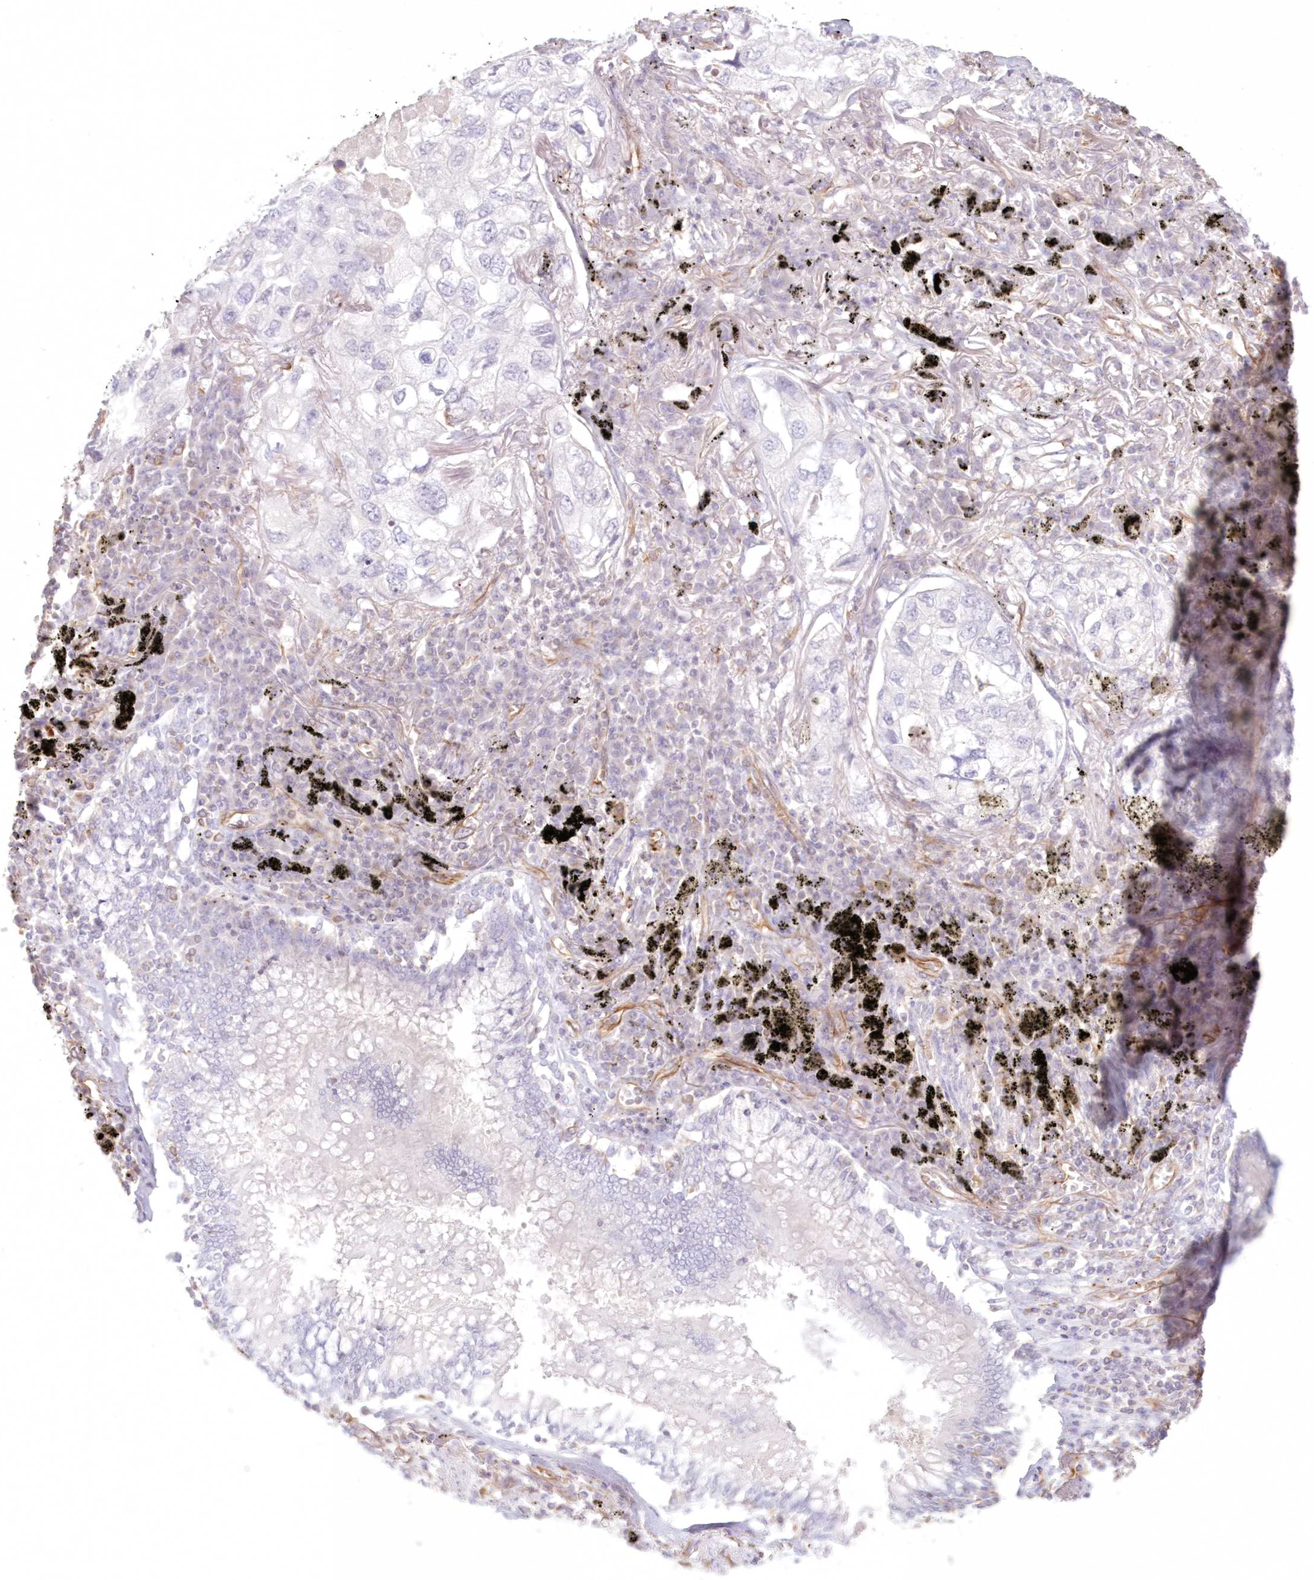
{"staining": {"intensity": "negative", "quantity": "none", "location": "none"}, "tissue": "lung cancer", "cell_type": "Tumor cells", "image_type": "cancer", "snomed": [{"axis": "morphology", "description": "Adenocarcinoma, NOS"}, {"axis": "topography", "description": "Lung"}], "caption": "Tumor cells are negative for brown protein staining in lung cancer (adenocarcinoma).", "gene": "DMRTB1", "patient": {"sex": "male", "age": 65}}